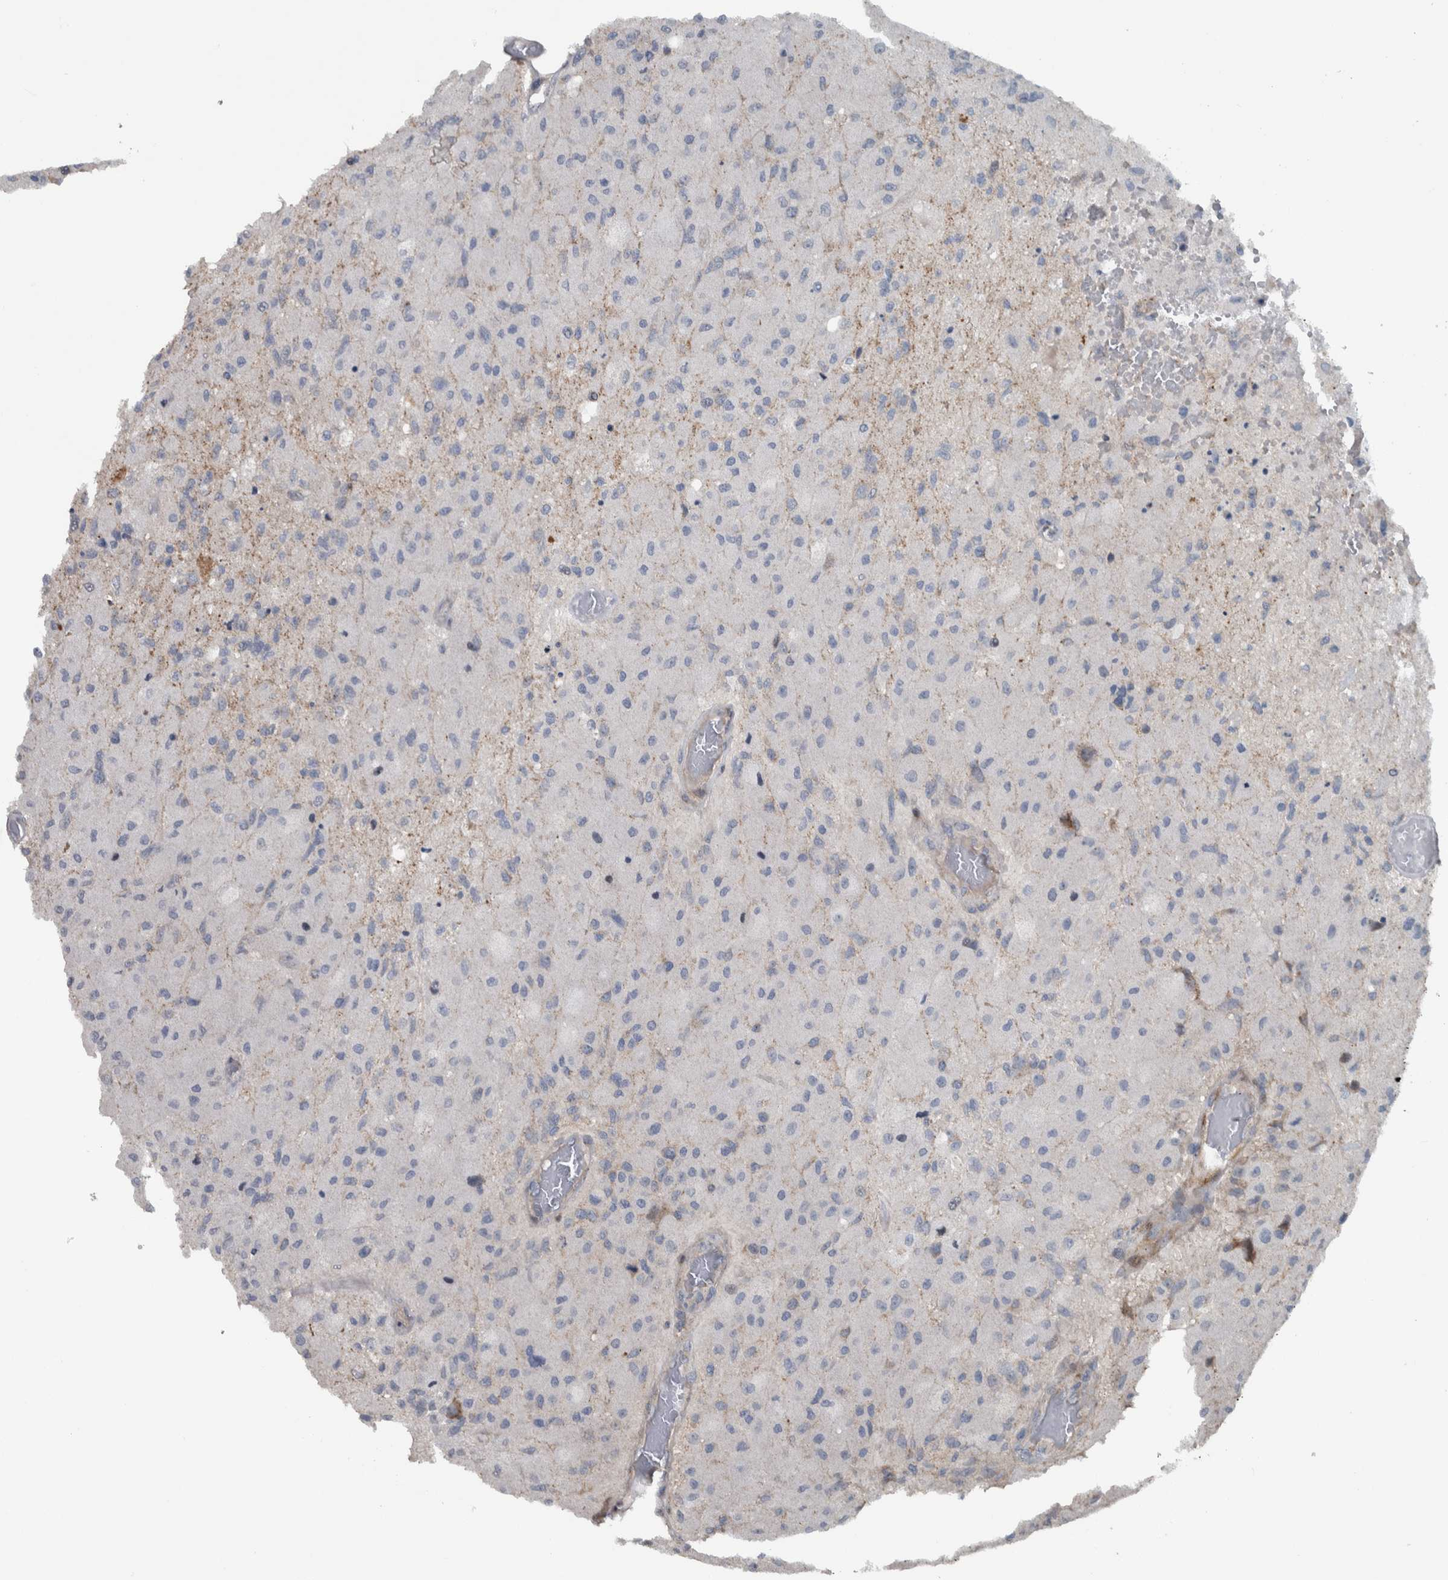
{"staining": {"intensity": "negative", "quantity": "none", "location": "none"}, "tissue": "glioma", "cell_type": "Tumor cells", "image_type": "cancer", "snomed": [{"axis": "morphology", "description": "Normal tissue, NOS"}, {"axis": "morphology", "description": "Glioma, malignant, High grade"}, {"axis": "topography", "description": "Cerebral cortex"}], "caption": "Immunohistochemical staining of malignant high-grade glioma shows no significant expression in tumor cells. The staining is performed using DAB brown chromogen with nuclei counter-stained in using hematoxylin.", "gene": "BAIAP2L1", "patient": {"sex": "male", "age": 77}}